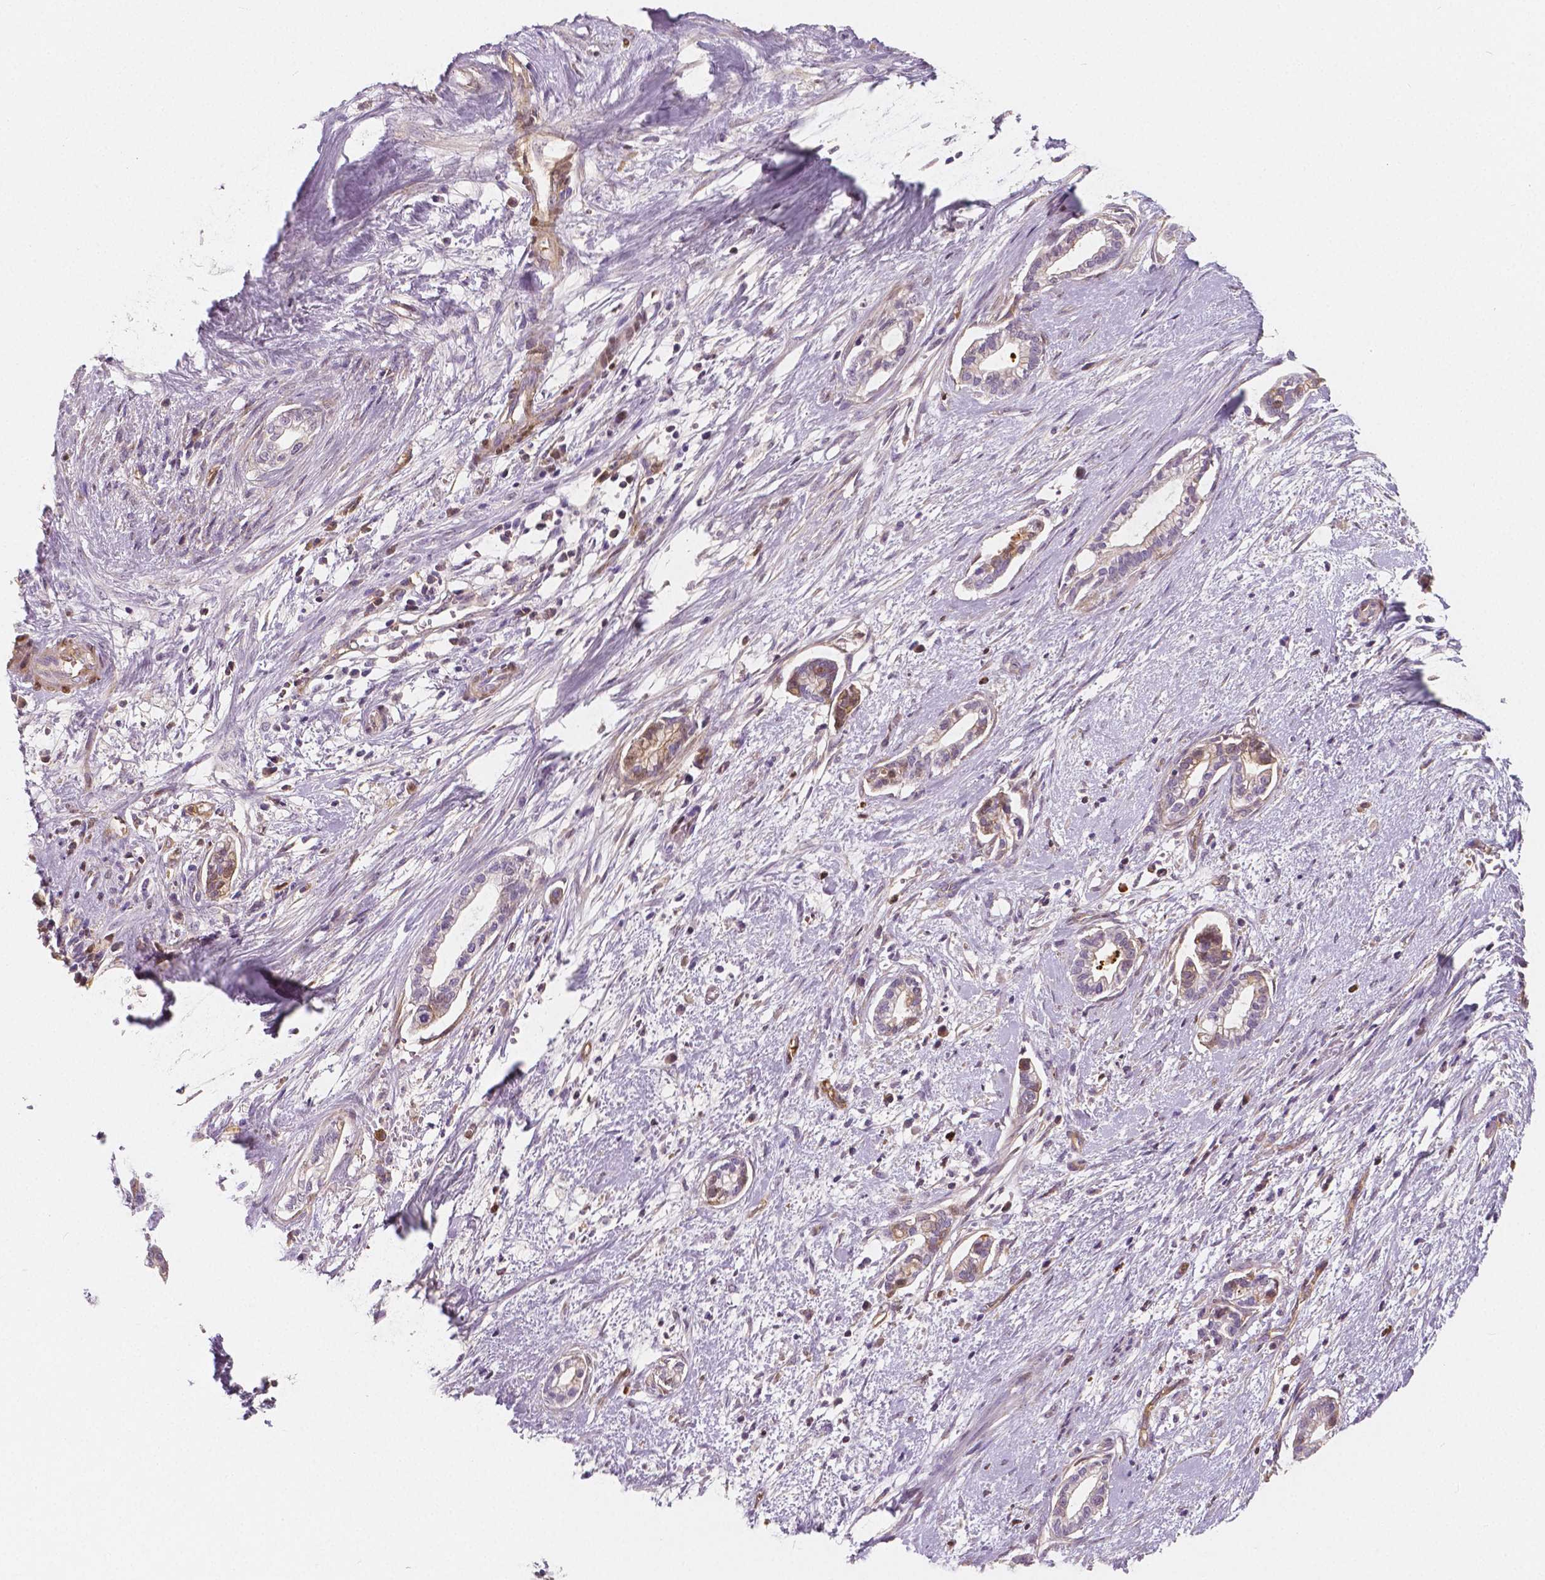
{"staining": {"intensity": "moderate", "quantity": "<25%", "location": "cytoplasmic/membranous"}, "tissue": "cervical cancer", "cell_type": "Tumor cells", "image_type": "cancer", "snomed": [{"axis": "morphology", "description": "Adenocarcinoma, NOS"}, {"axis": "topography", "description": "Cervix"}], "caption": "Human adenocarcinoma (cervical) stained for a protein (brown) demonstrates moderate cytoplasmic/membranous positive expression in about <25% of tumor cells.", "gene": "APOA4", "patient": {"sex": "female", "age": 62}}